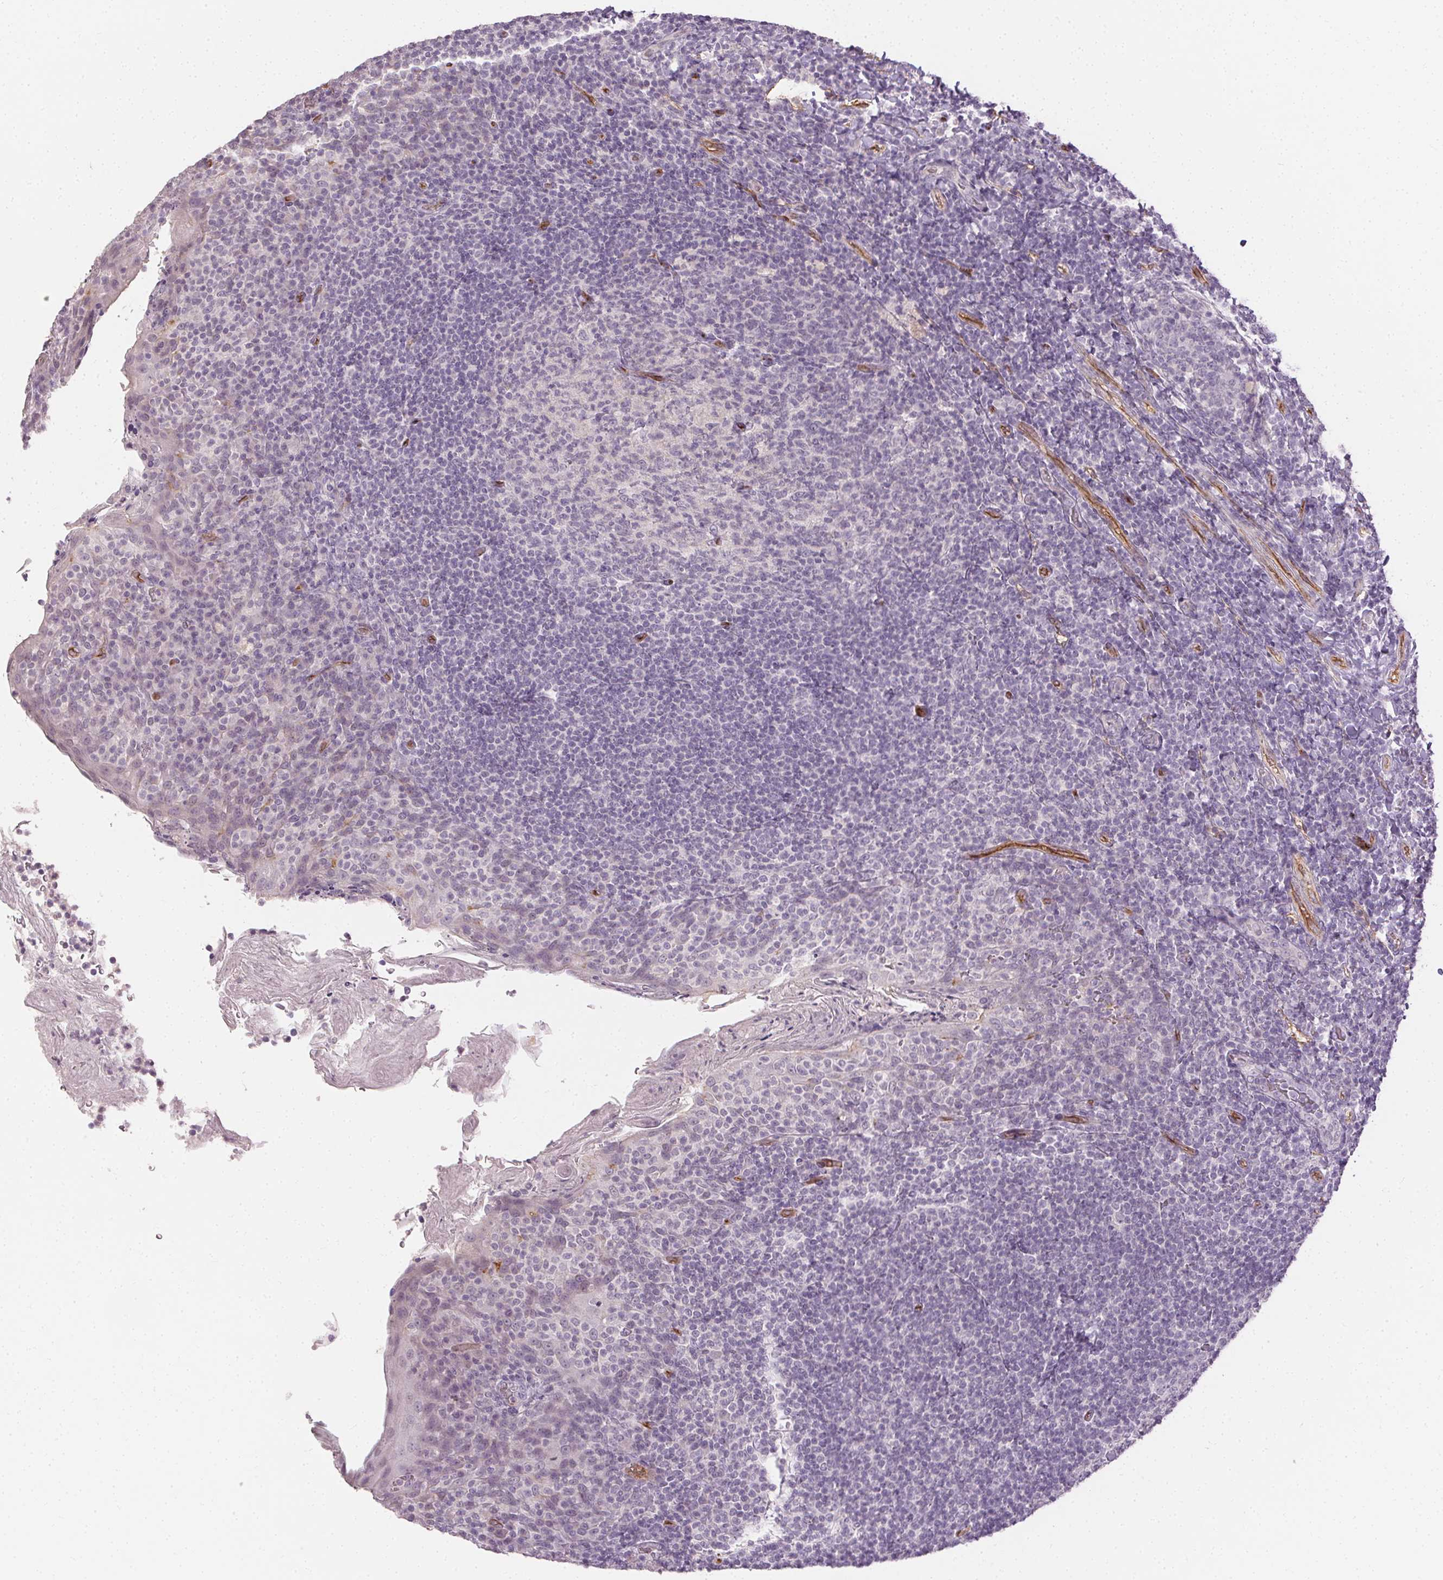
{"staining": {"intensity": "negative", "quantity": "none", "location": "none"}, "tissue": "tonsil", "cell_type": "Germinal center cells", "image_type": "normal", "snomed": [{"axis": "morphology", "description": "Normal tissue, NOS"}, {"axis": "topography", "description": "Tonsil"}], "caption": "Tonsil stained for a protein using immunohistochemistry (IHC) displays no positivity germinal center cells.", "gene": "PODXL", "patient": {"sex": "female", "age": 10}}